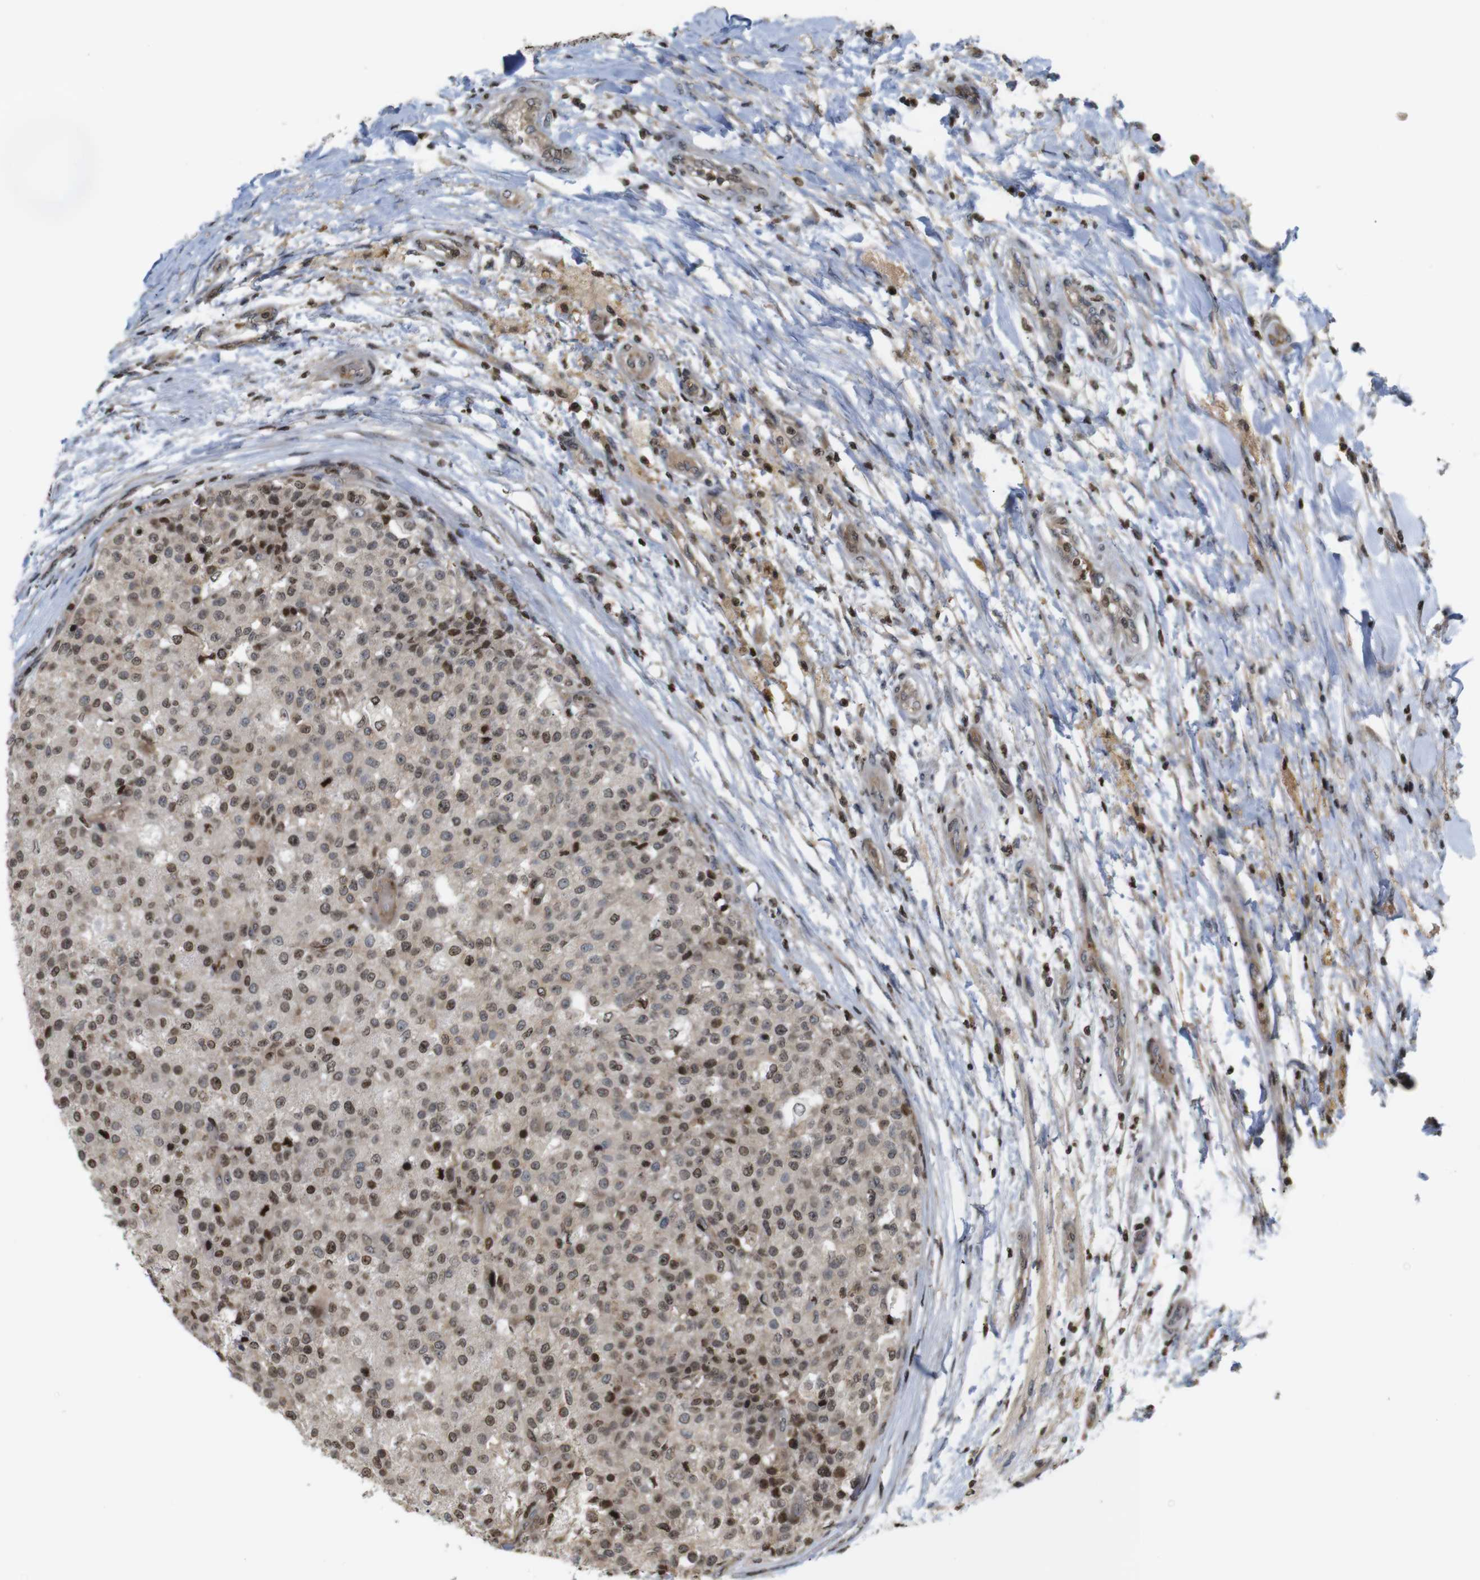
{"staining": {"intensity": "moderate", "quantity": ">75%", "location": "cytoplasmic/membranous,nuclear"}, "tissue": "testis cancer", "cell_type": "Tumor cells", "image_type": "cancer", "snomed": [{"axis": "morphology", "description": "Seminoma, NOS"}, {"axis": "topography", "description": "Testis"}], "caption": "Approximately >75% of tumor cells in human seminoma (testis) reveal moderate cytoplasmic/membranous and nuclear protein staining as visualized by brown immunohistochemical staining.", "gene": "MBD1", "patient": {"sex": "male", "age": 59}}